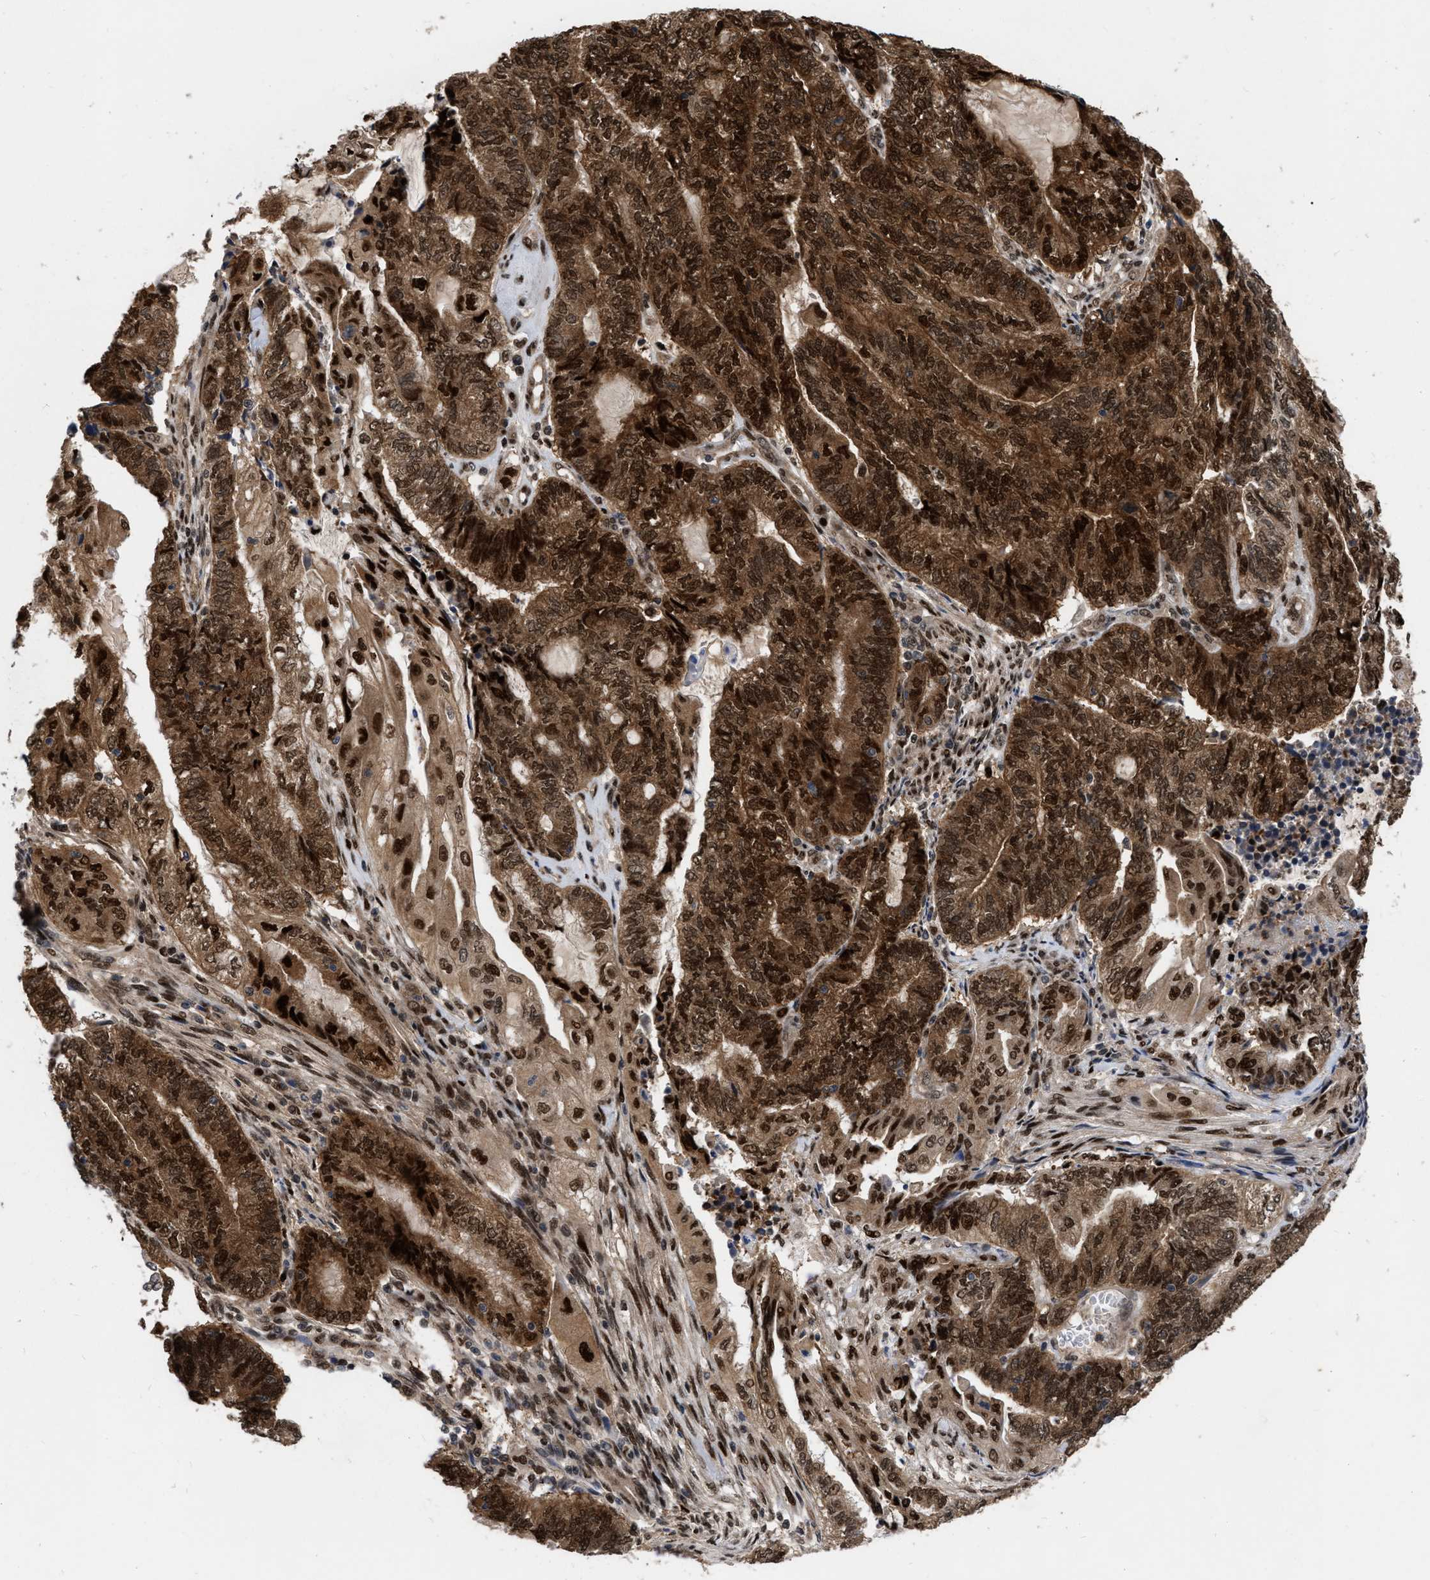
{"staining": {"intensity": "strong", "quantity": ">75%", "location": "cytoplasmic/membranous,nuclear"}, "tissue": "endometrial cancer", "cell_type": "Tumor cells", "image_type": "cancer", "snomed": [{"axis": "morphology", "description": "Adenocarcinoma, NOS"}, {"axis": "topography", "description": "Uterus"}, {"axis": "topography", "description": "Endometrium"}], "caption": "DAB immunohistochemical staining of endometrial cancer (adenocarcinoma) shows strong cytoplasmic/membranous and nuclear protein positivity in approximately >75% of tumor cells.", "gene": "MDM4", "patient": {"sex": "female", "age": 70}}